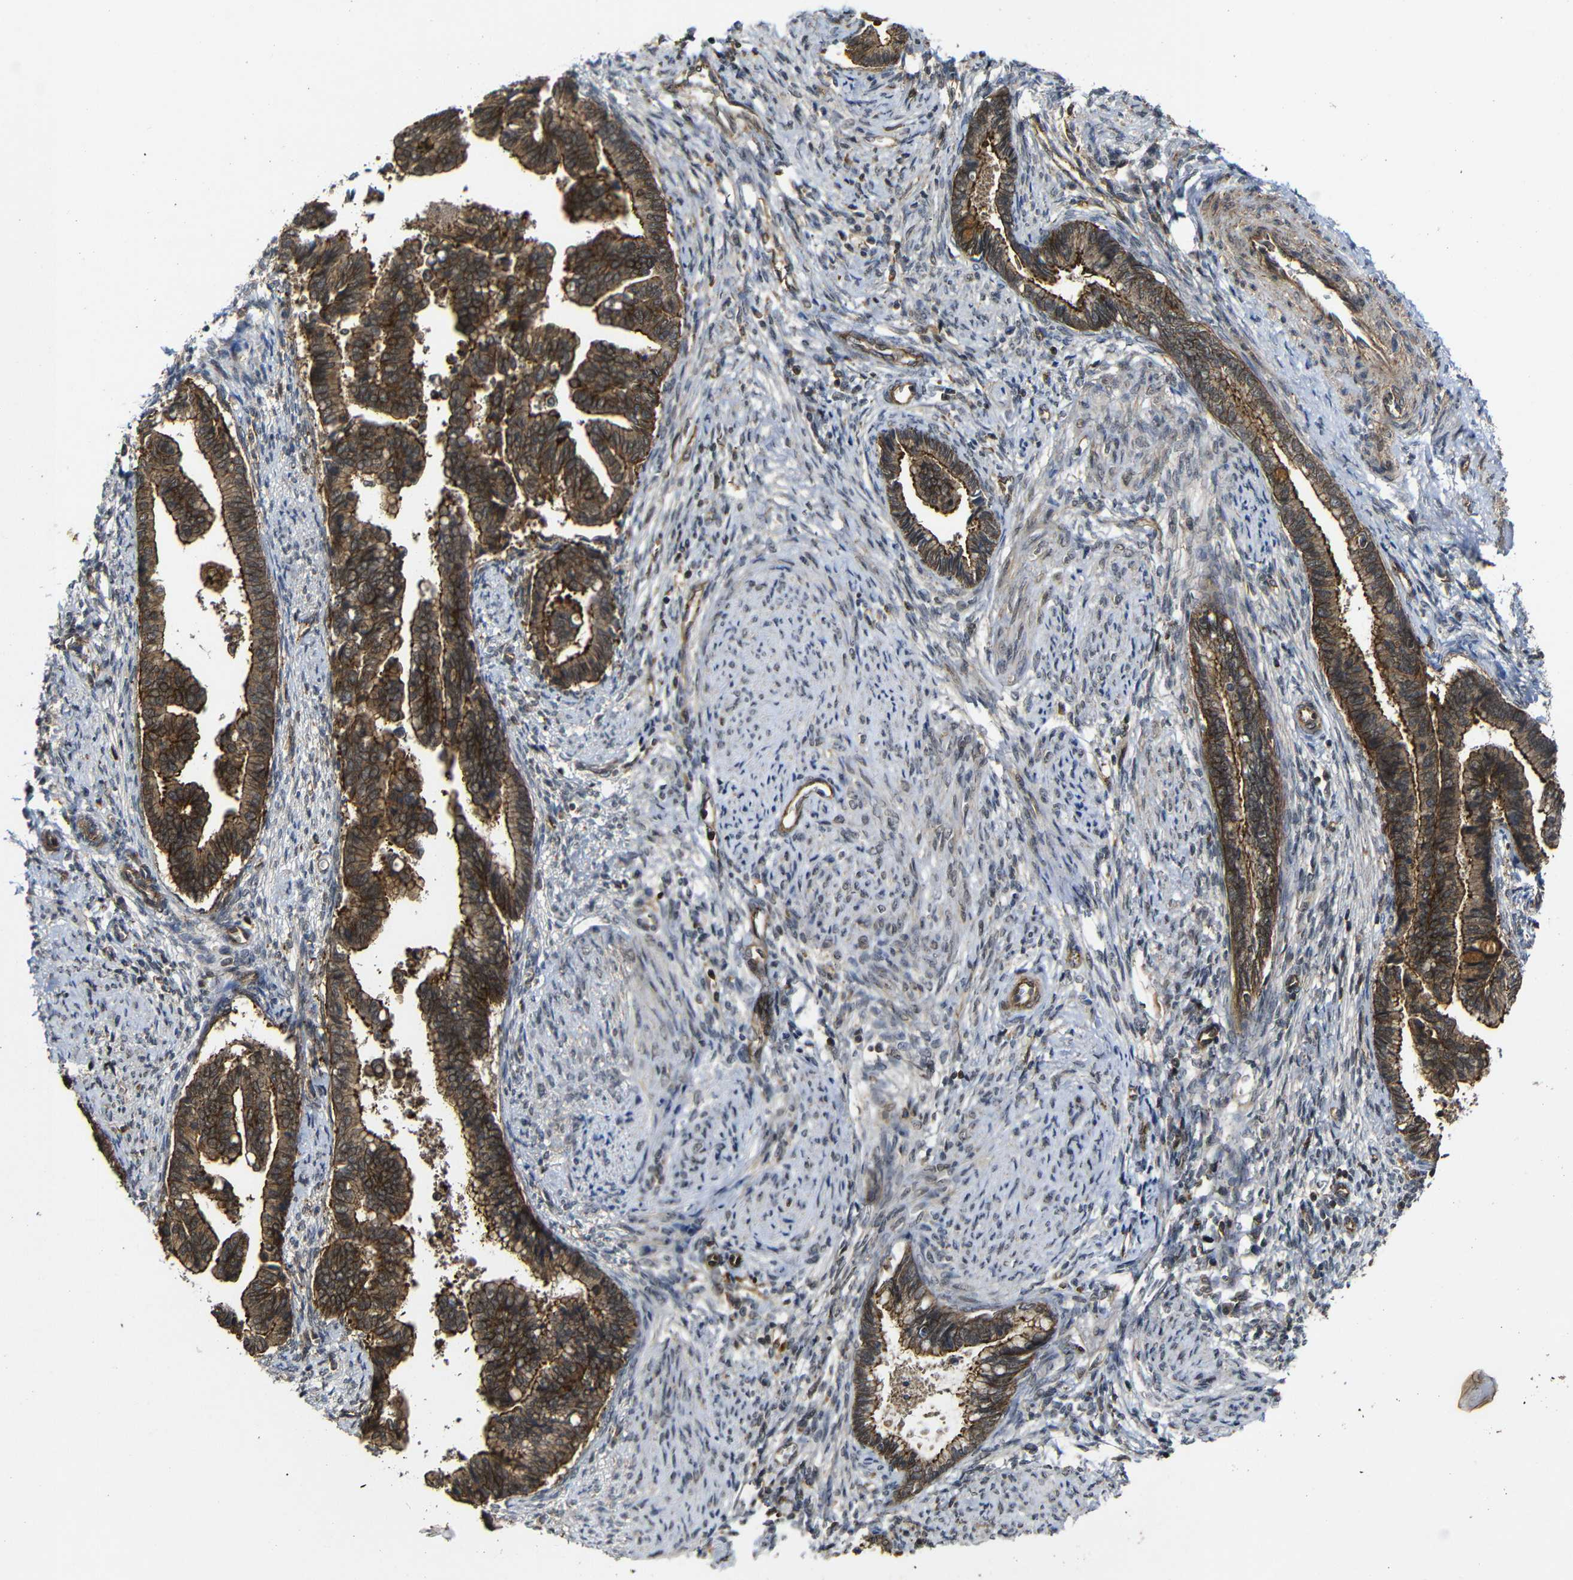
{"staining": {"intensity": "strong", "quantity": ">75%", "location": "cytoplasmic/membranous"}, "tissue": "cervical cancer", "cell_type": "Tumor cells", "image_type": "cancer", "snomed": [{"axis": "morphology", "description": "Adenocarcinoma, NOS"}, {"axis": "topography", "description": "Cervix"}], "caption": "Strong cytoplasmic/membranous staining is appreciated in approximately >75% of tumor cells in cervical cancer (adenocarcinoma).", "gene": "NANOS1", "patient": {"sex": "female", "age": 44}}